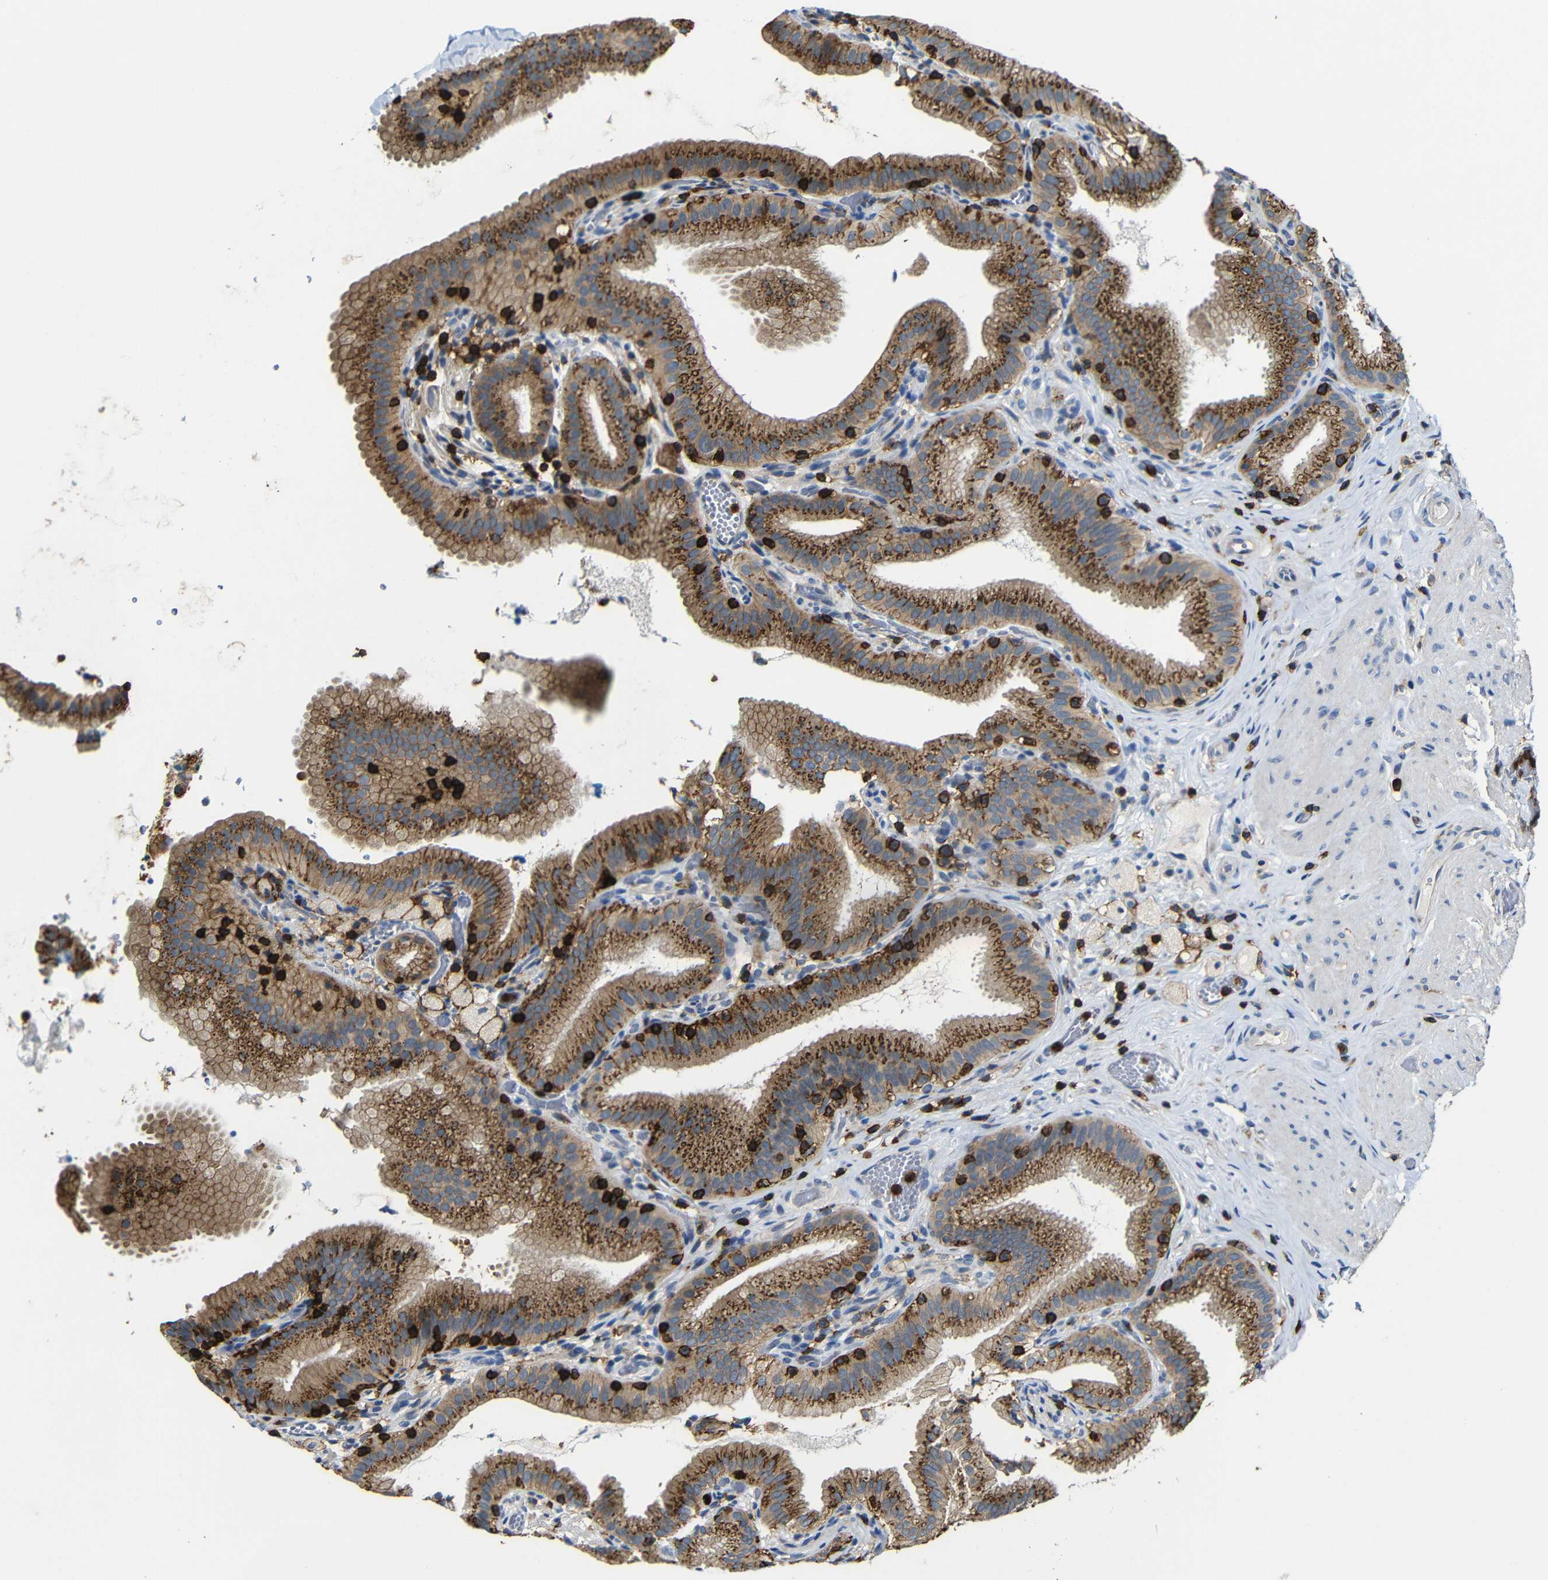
{"staining": {"intensity": "moderate", "quantity": ">75%", "location": "cytoplasmic/membranous"}, "tissue": "gallbladder", "cell_type": "Glandular cells", "image_type": "normal", "snomed": [{"axis": "morphology", "description": "Normal tissue, NOS"}, {"axis": "topography", "description": "Gallbladder"}], "caption": "Benign gallbladder reveals moderate cytoplasmic/membranous staining in approximately >75% of glandular cells.", "gene": "P2RY12", "patient": {"sex": "male", "age": 54}}